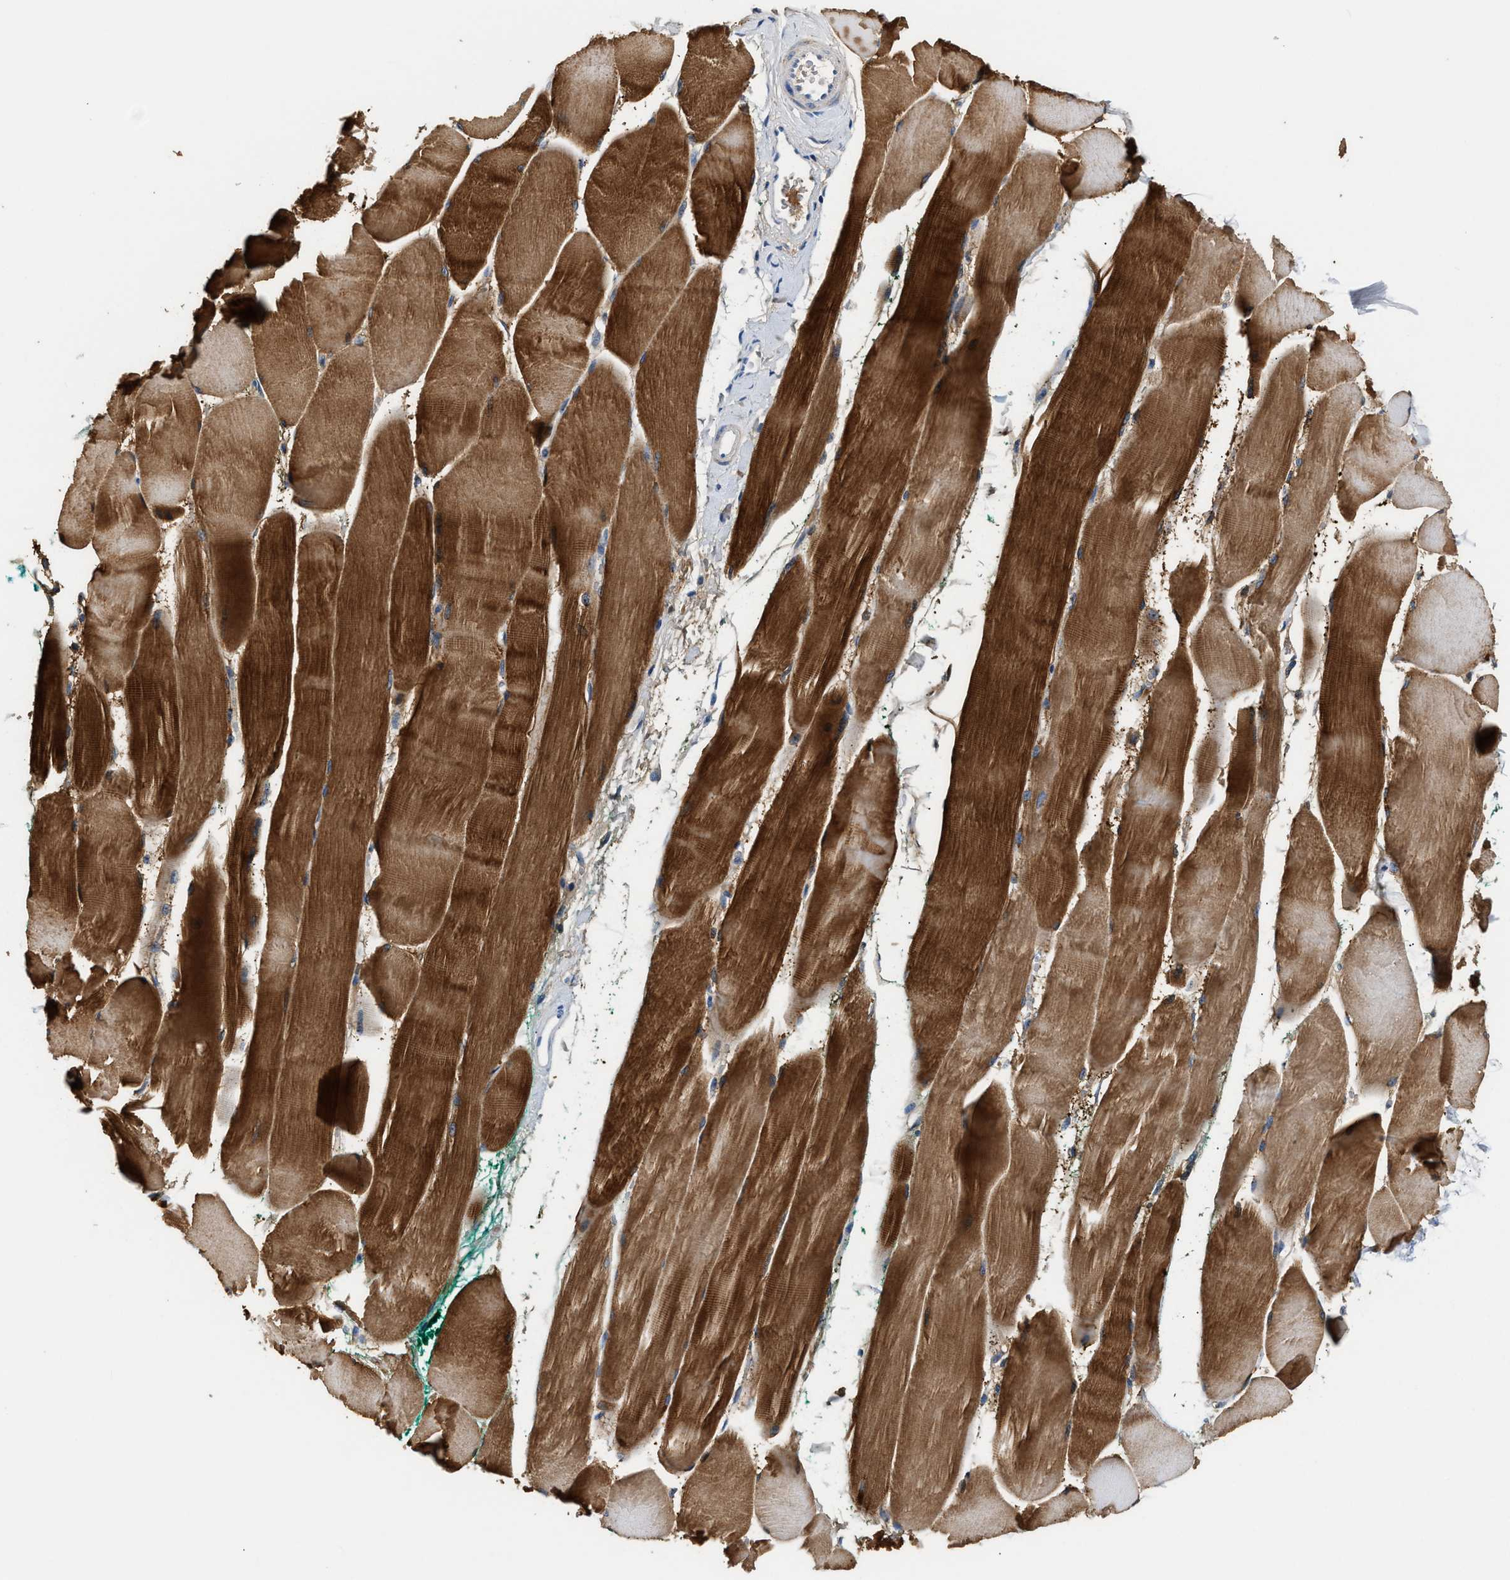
{"staining": {"intensity": "strong", "quantity": ">75%", "location": "cytoplasmic/membranous"}, "tissue": "skeletal muscle", "cell_type": "Myocytes", "image_type": "normal", "snomed": [{"axis": "morphology", "description": "Normal tissue, NOS"}, {"axis": "morphology", "description": "Squamous cell carcinoma, NOS"}, {"axis": "topography", "description": "Skeletal muscle"}], "caption": "This histopathology image exhibits immunohistochemistry (IHC) staining of benign human skeletal muscle, with high strong cytoplasmic/membranous staining in about >75% of myocytes.", "gene": "TUT7", "patient": {"sex": "male", "age": 51}}